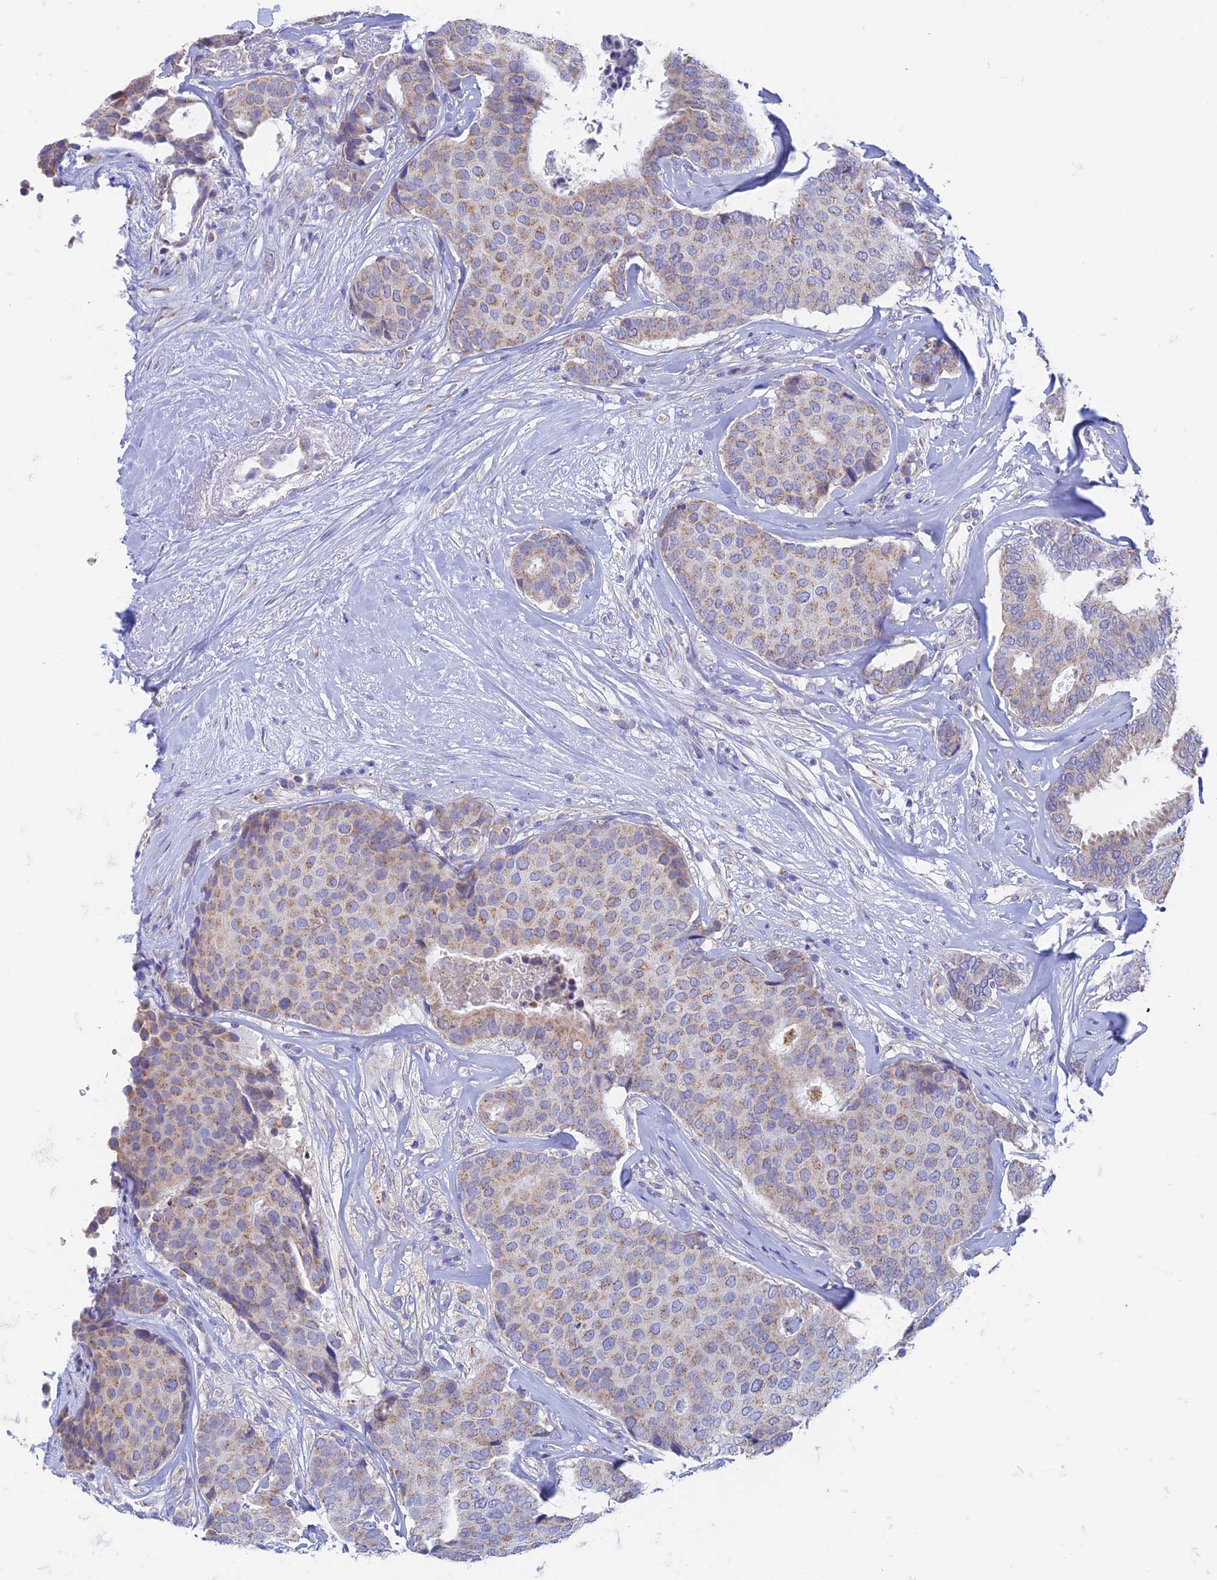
{"staining": {"intensity": "weak", "quantity": "25%-75%", "location": "cytoplasmic/membranous"}, "tissue": "breast cancer", "cell_type": "Tumor cells", "image_type": "cancer", "snomed": [{"axis": "morphology", "description": "Duct carcinoma"}, {"axis": "topography", "description": "Breast"}], "caption": "The image displays staining of breast cancer (intraductal carcinoma), revealing weak cytoplasmic/membranous protein expression (brown color) within tumor cells.", "gene": "ZNF181", "patient": {"sex": "female", "age": 75}}